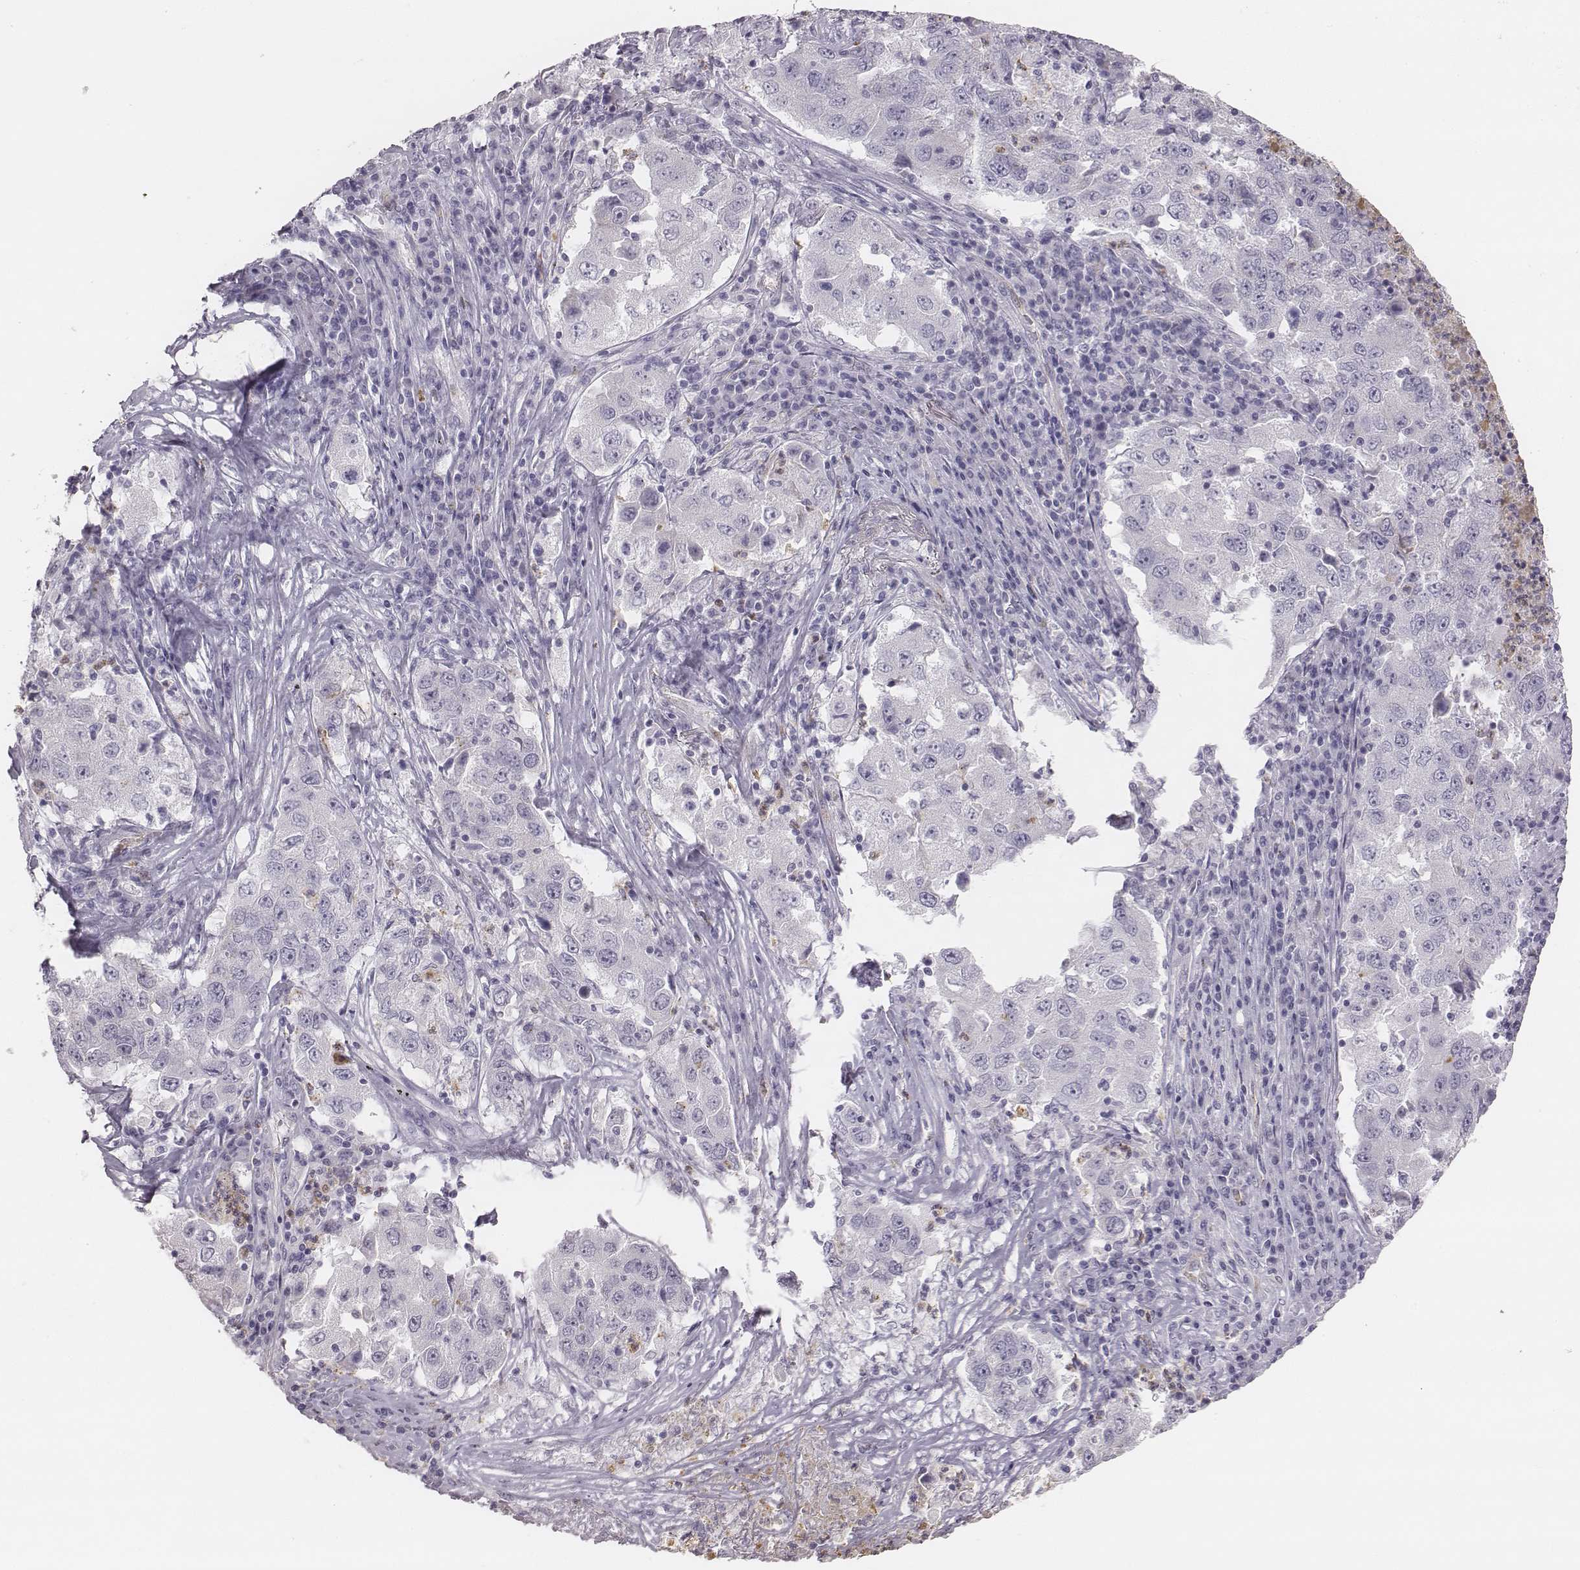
{"staining": {"intensity": "negative", "quantity": "none", "location": "none"}, "tissue": "lung cancer", "cell_type": "Tumor cells", "image_type": "cancer", "snomed": [{"axis": "morphology", "description": "Adenocarcinoma, NOS"}, {"axis": "topography", "description": "Lung"}], "caption": "DAB immunohistochemical staining of lung cancer demonstrates no significant positivity in tumor cells.", "gene": "KCNJ12", "patient": {"sex": "male", "age": 73}}